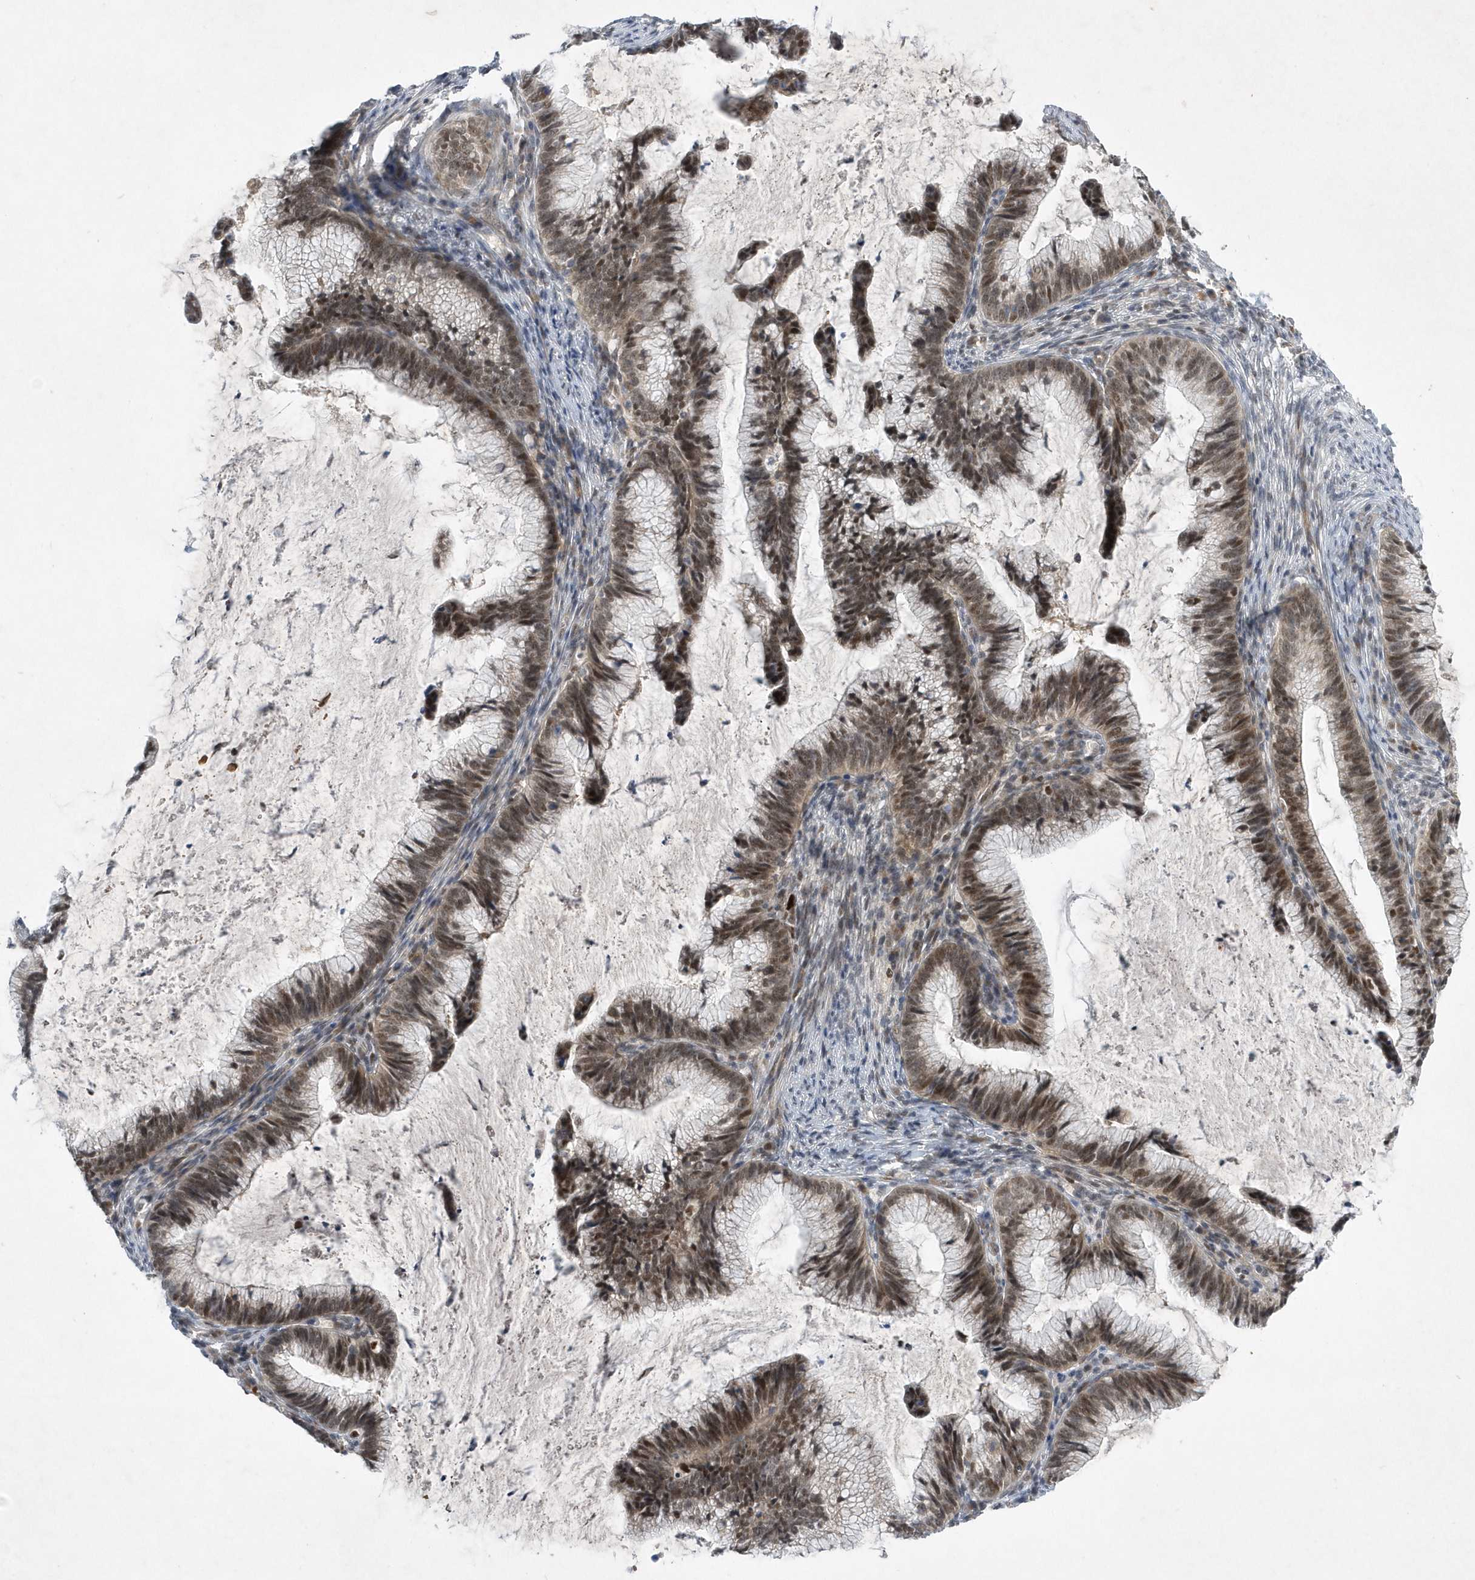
{"staining": {"intensity": "moderate", "quantity": ">75%", "location": "cytoplasmic/membranous,nuclear"}, "tissue": "cervical cancer", "cell_type": "Tumor cells", "image_type": "cancer", "snomed": [{"axis": "morphology", "description": "Adenocarcinoma, NOS"}, {"axis": "topography", "description": "Cervix"}], "caption": "Protein staining by immunohistochemistry (IHC) demonstrates moderate cytoplasmic/membranous and nuclear positivity in approximately >75% of tumor cells in adenocarcinoma (cervical).", "gene": "FAM217A", "patient": {"sex": "female", "age": 36}}